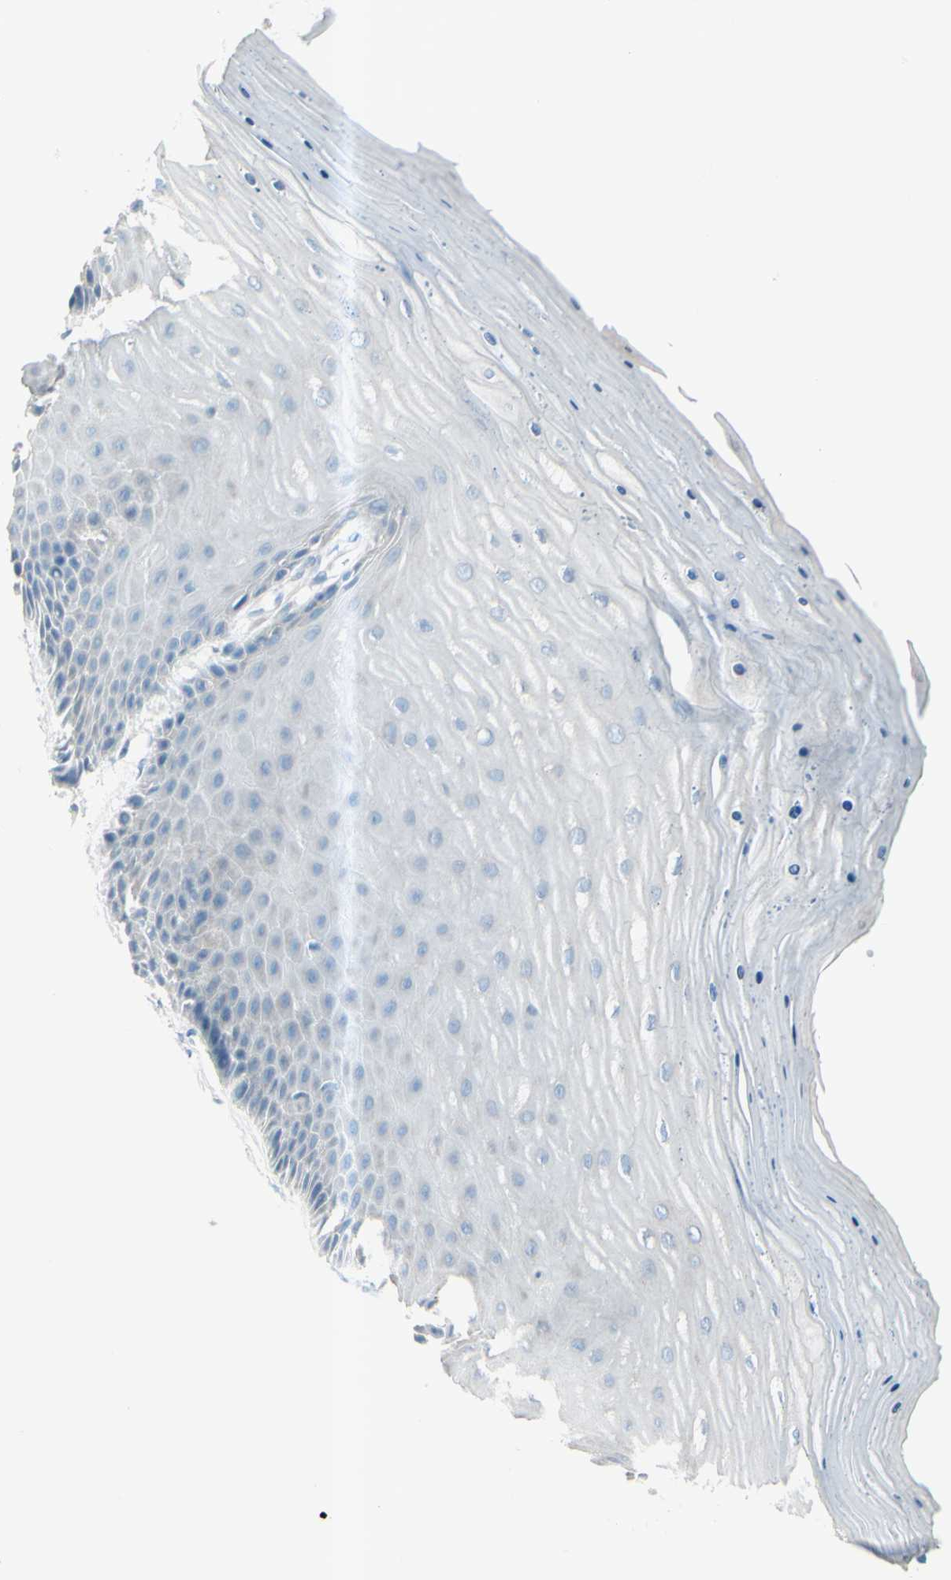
{"staining": {"intensity": "negative", "quantity": "none", "location": "none"}, "tissue": "cervix", "cell_type": "Squamous epithelial cells", "image_type": "normal", "snomed": [{"axis": "morphology", "description": "Normal tissue, NOS"}, {"axis": "topography", "description": "Cervix"}], "caption": "An immunohistochemistry (IHC) image of normal cervix is shown. There is no staining in squamous epithelial cells of cervix.", "gene": "GPR34", "patient": {"sex": "female", "age": 55}}